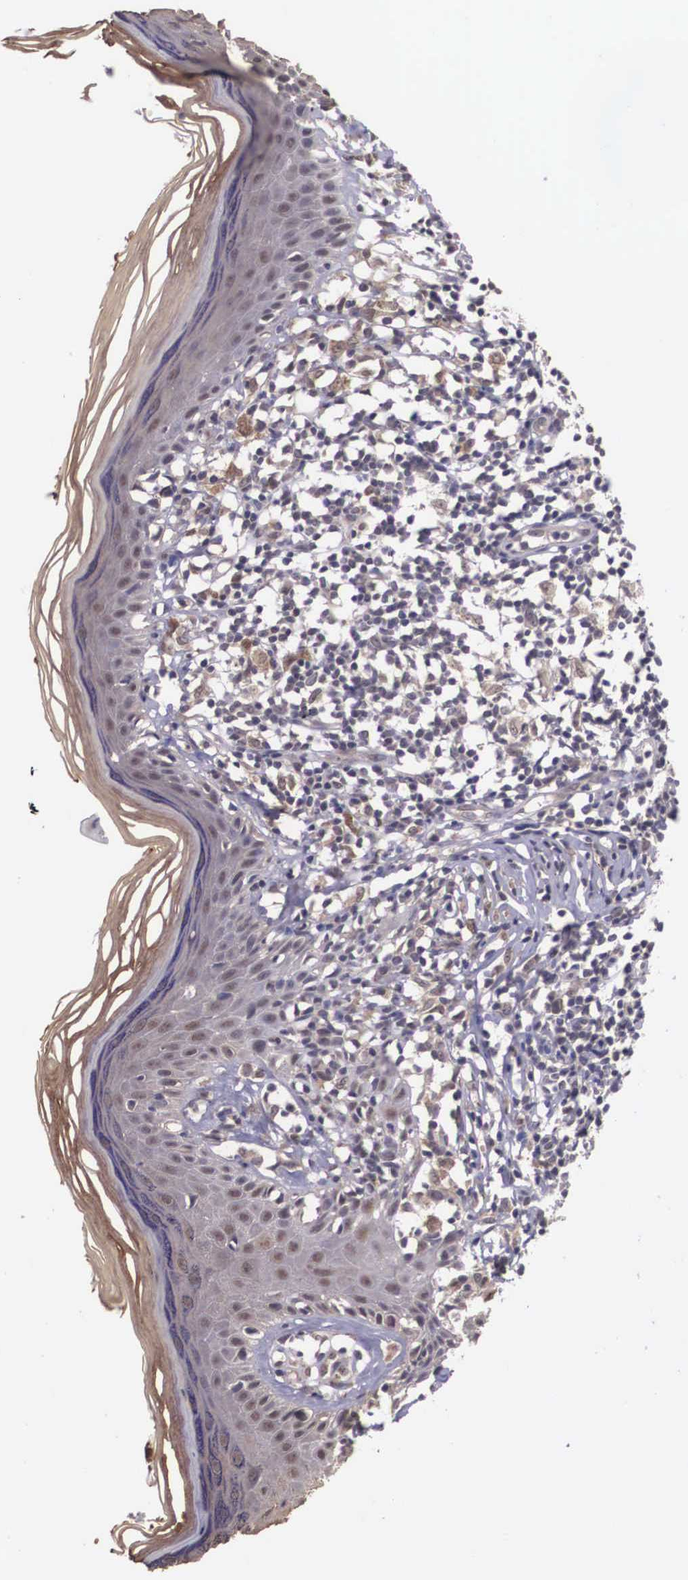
{"staining": {"intensity": "weak", "quantity": ">75%", "location": "cytoplasmic/membranous"}, "tissue": "melanoma", "cell_type": "Tumor cells", "image_type": "cancer", "snomed": [{"axis": "morphology", "description": "Malignant melanoma, NOS"}, {"axis": "topography", "description": "Skin"}], "caption": "Weak cytoplasmic/membranous protein positivity is identified in about >75% of tumor cells in melanoma.", "gene": "VASH1", "patient": {"sex": "female", "age": 52}}